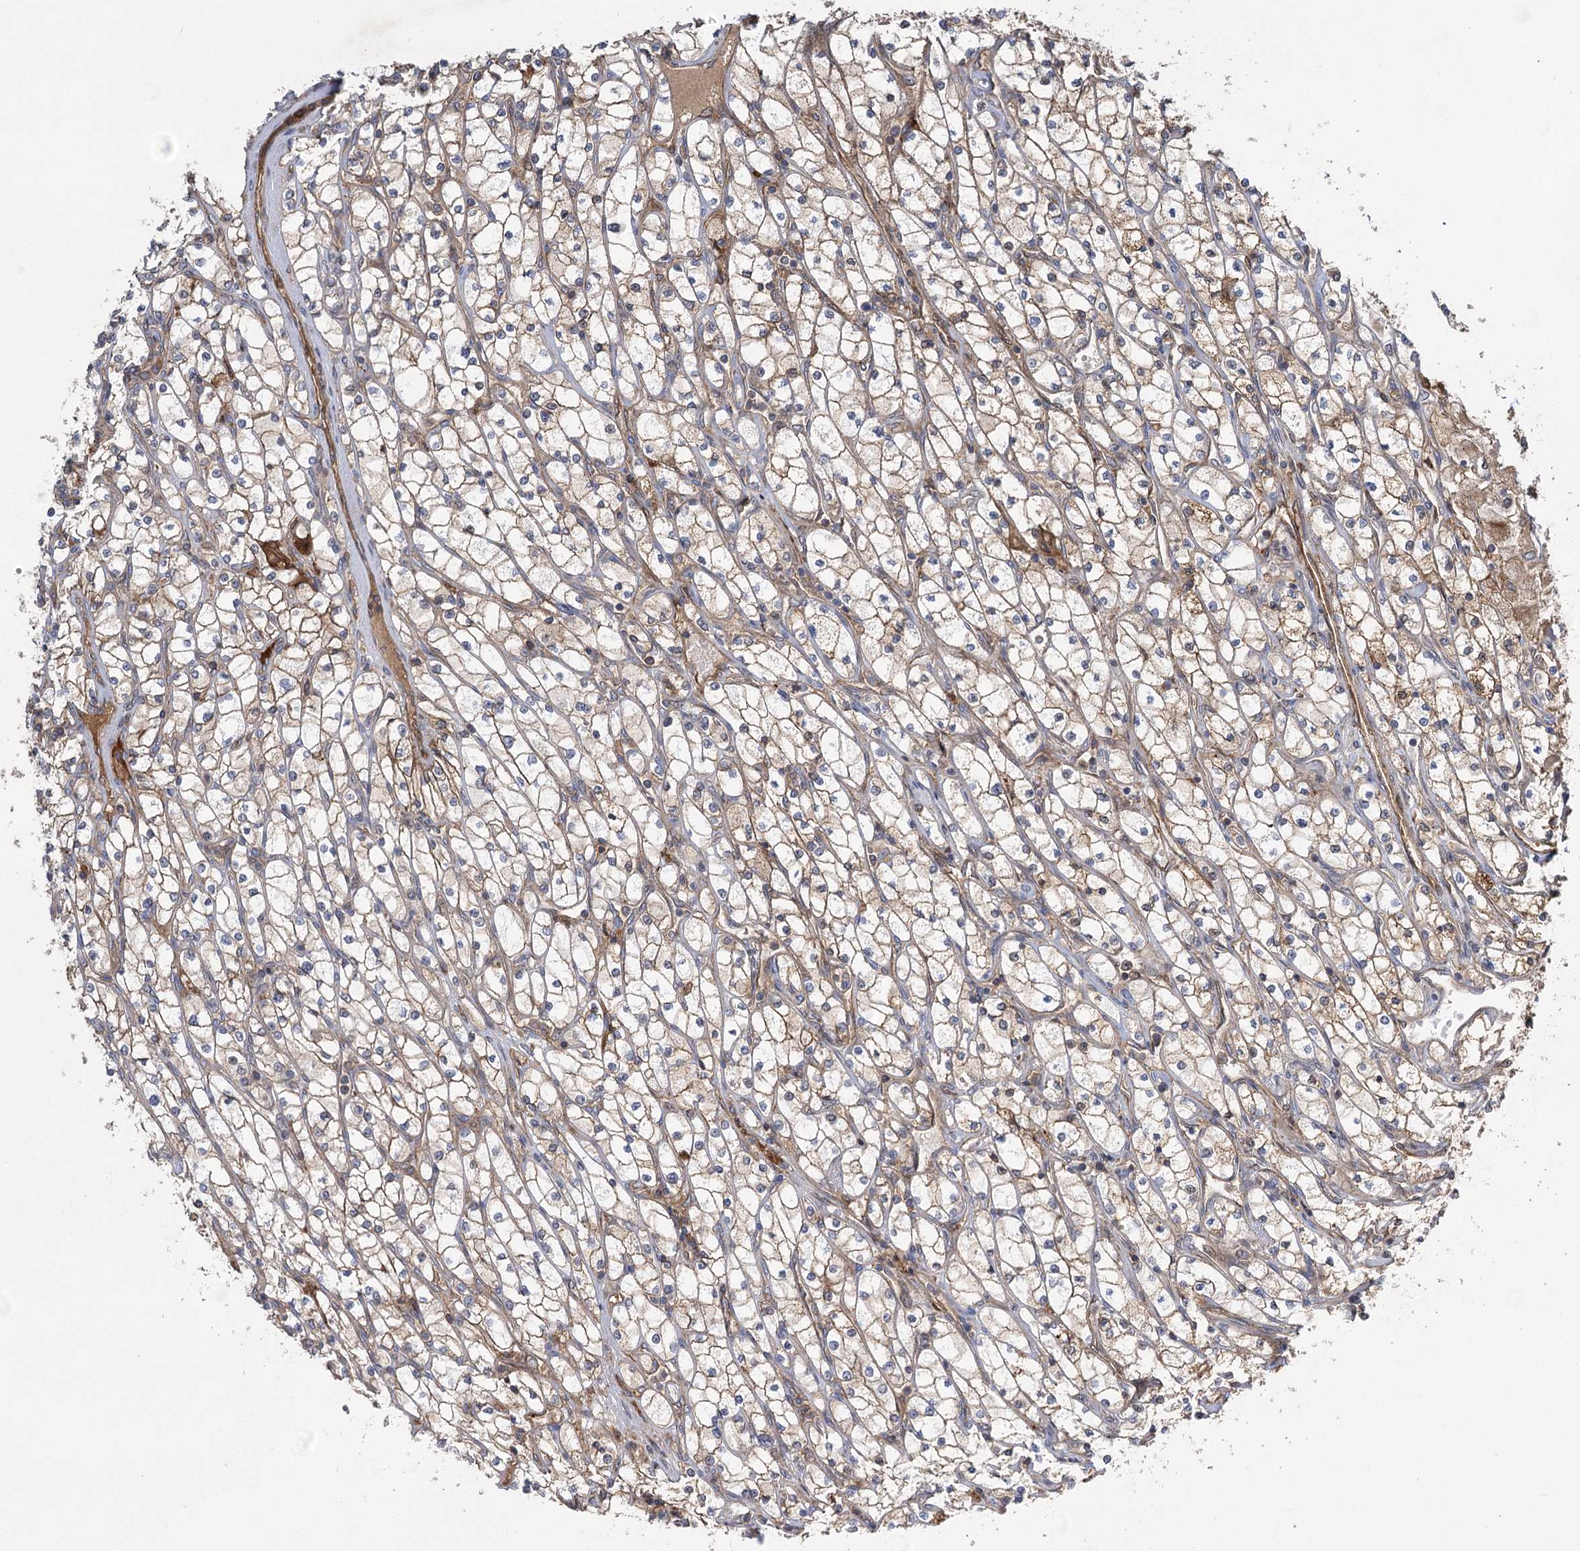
{"staining": {"intensity": "weak", "quantity": "25%-75%", "location": "cytoplasmic/membranous"}, "tissue": "renal cancer", "cell_type": "Tumor cells", "image_type": "cancer", "snomed": [{"axis": "morphology", "description": "Adenocarcinoma, NOS"}, {"axis": "topography", "description": "Kidney"}], "caption": "Human renal cancer (adenocarcinoma) stained for a protein (brown) exhibits weak cytoplasmic/membranous positive staining in about 25%-75% of tumor cells.", "gene": "KCNN2", "patient": {"sex": "male", "age": 80}}